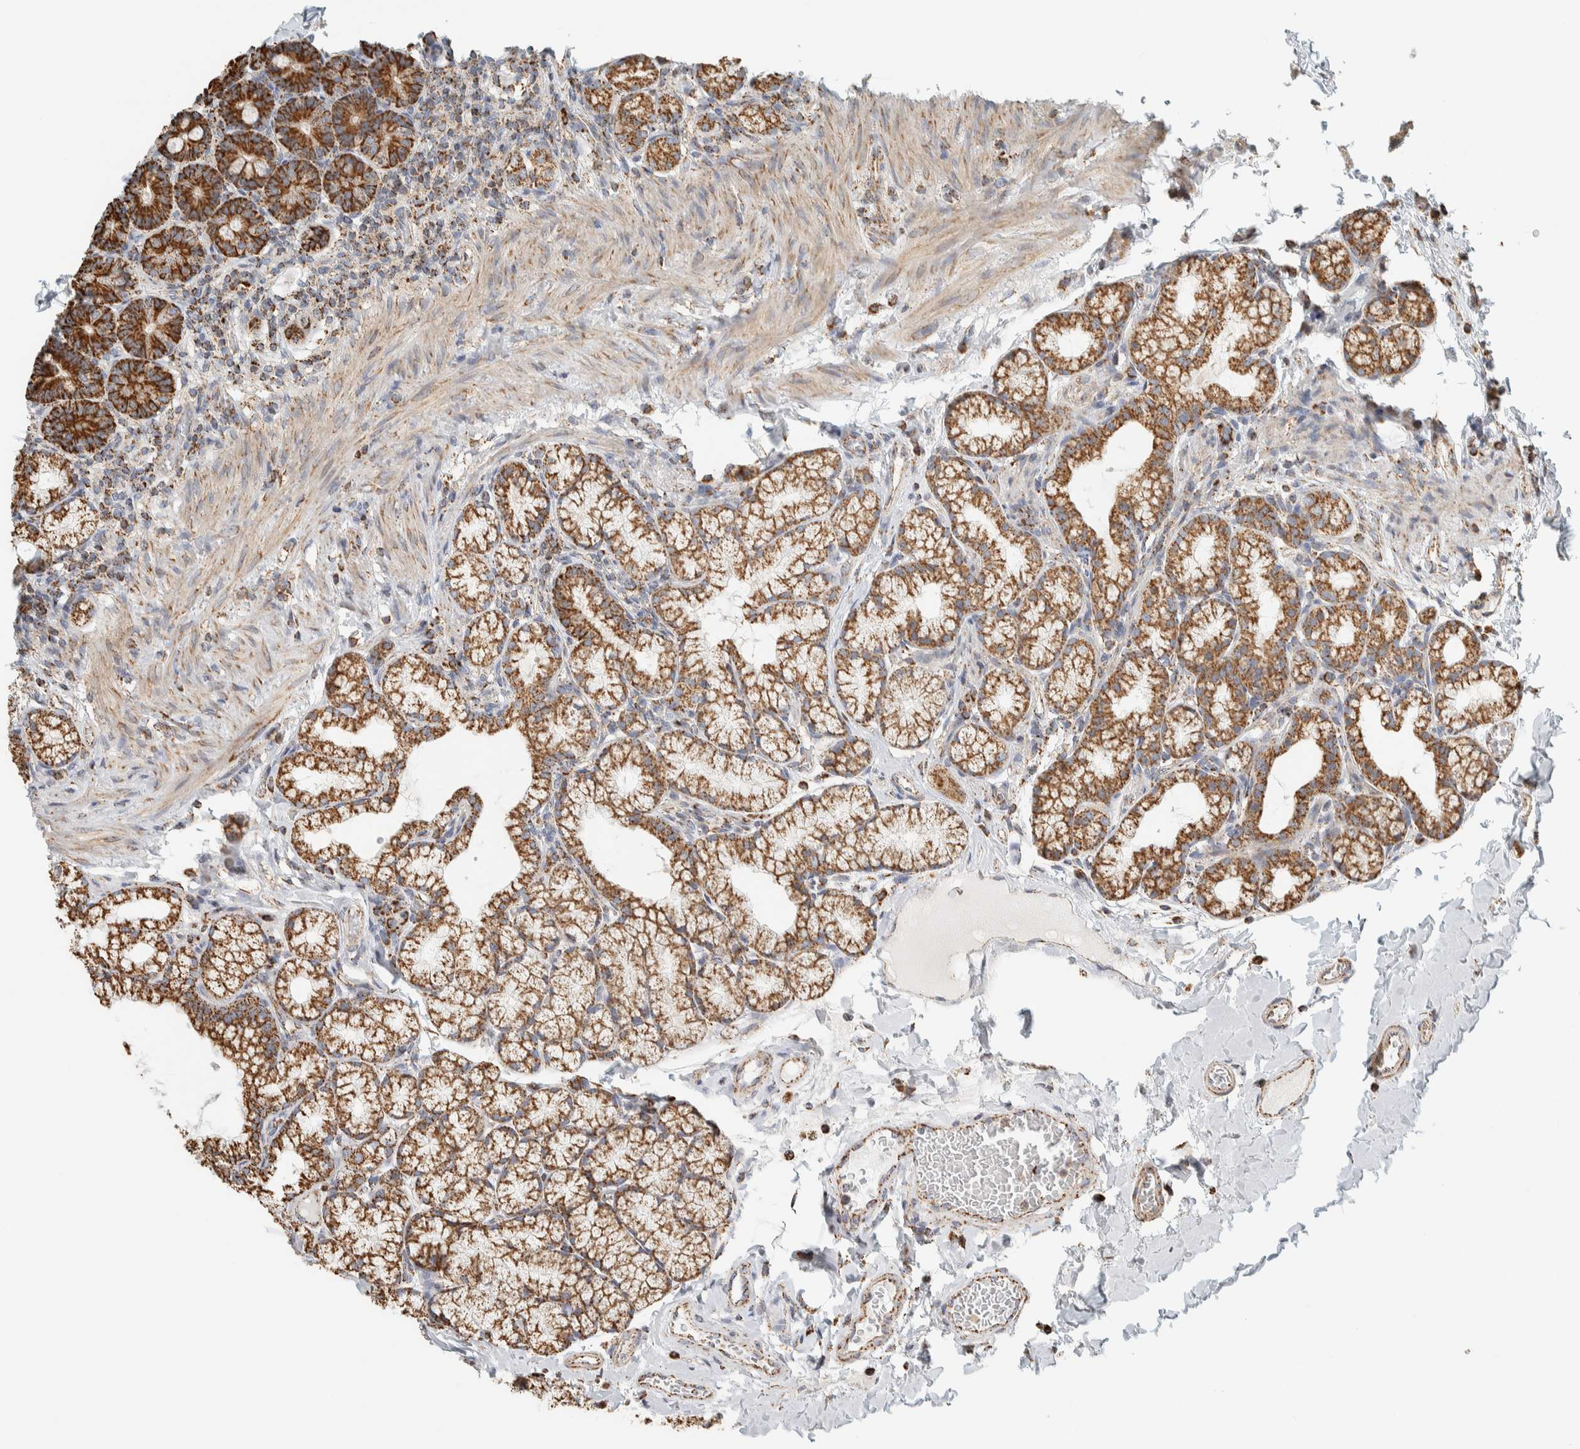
{"staining": {"intensity": "strong", "quantity": ">75%", "location": "cytoplasmic/membranous"}, "tissue": "duodenum", "cell_type": "Glandular cells", "image_type": "normal", "snomed": [{"axis": "morphology", "description": "Normal tissue, NOS"}, {"axis": "topography", "description": "Duodenum"}], "caption": "Immunohistochemistry (IHC) of normal human duodenum exhibits high levels of strong cytoplasmic/membranous expression in about >75% of glandular cells. (brown staining indicates protein expression, while blue staining denotes nuclei).", "gene": "ZNF454", "patient": {"sex": "male", "age": 50}}